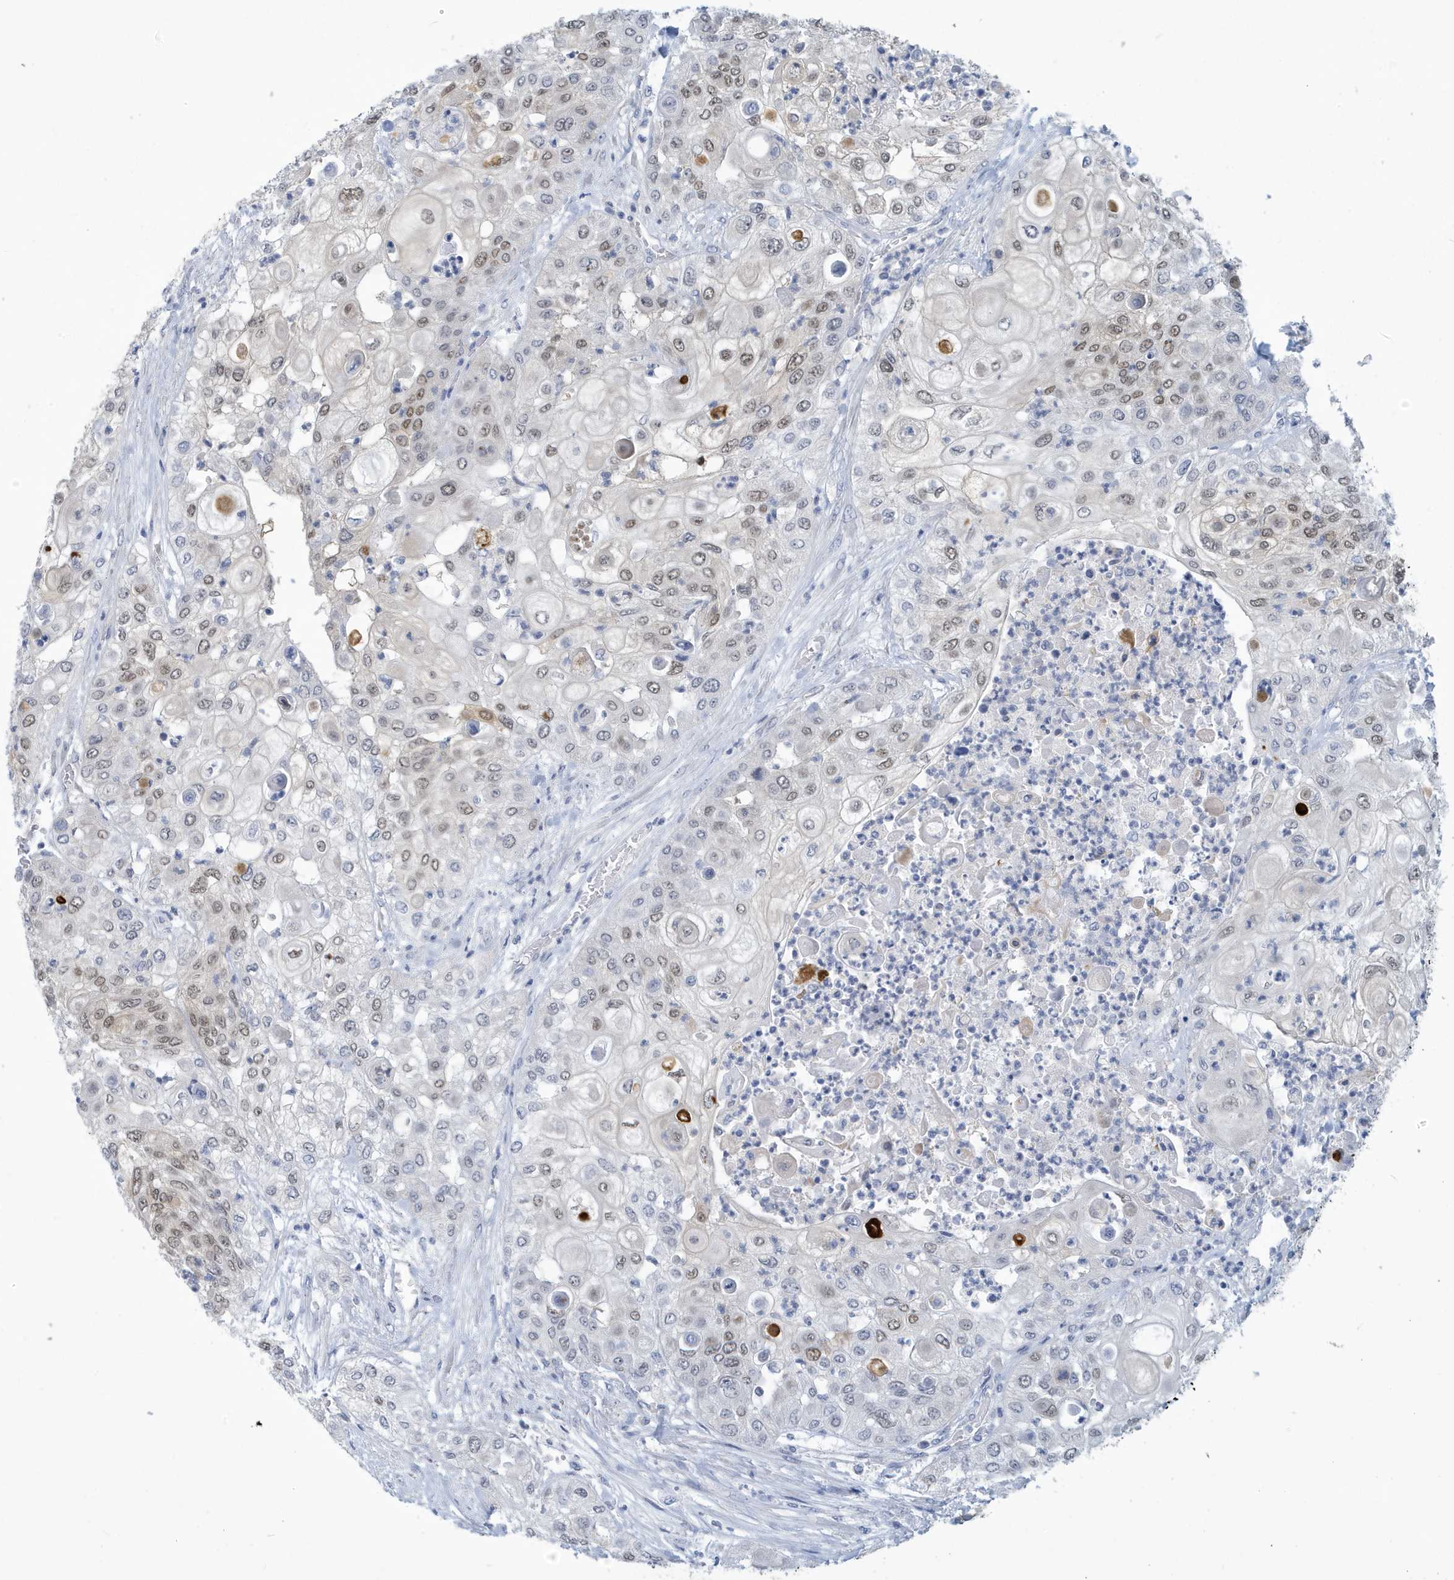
{"staining": {"intensity": "weak", "quantity": "25%-75%", "location": "nuclear"}, "tissue": "urothelial cancer", "cell_type": "Tumor cells", "image_type": "cancer", "snomed": [{"axis": "morphology", "description": "Urothelial carcinoma, High grade"}, {"axis": "topography", "description": "Urinary bladder"}], "caption": "This is a photomicrograph of IHC staining of high-grade urothelial carcinoma, which shows weak positivity in the nuclear of tumor cells.", "gene": "VTA1", "patient": {"sex": "female", "age": 79}}